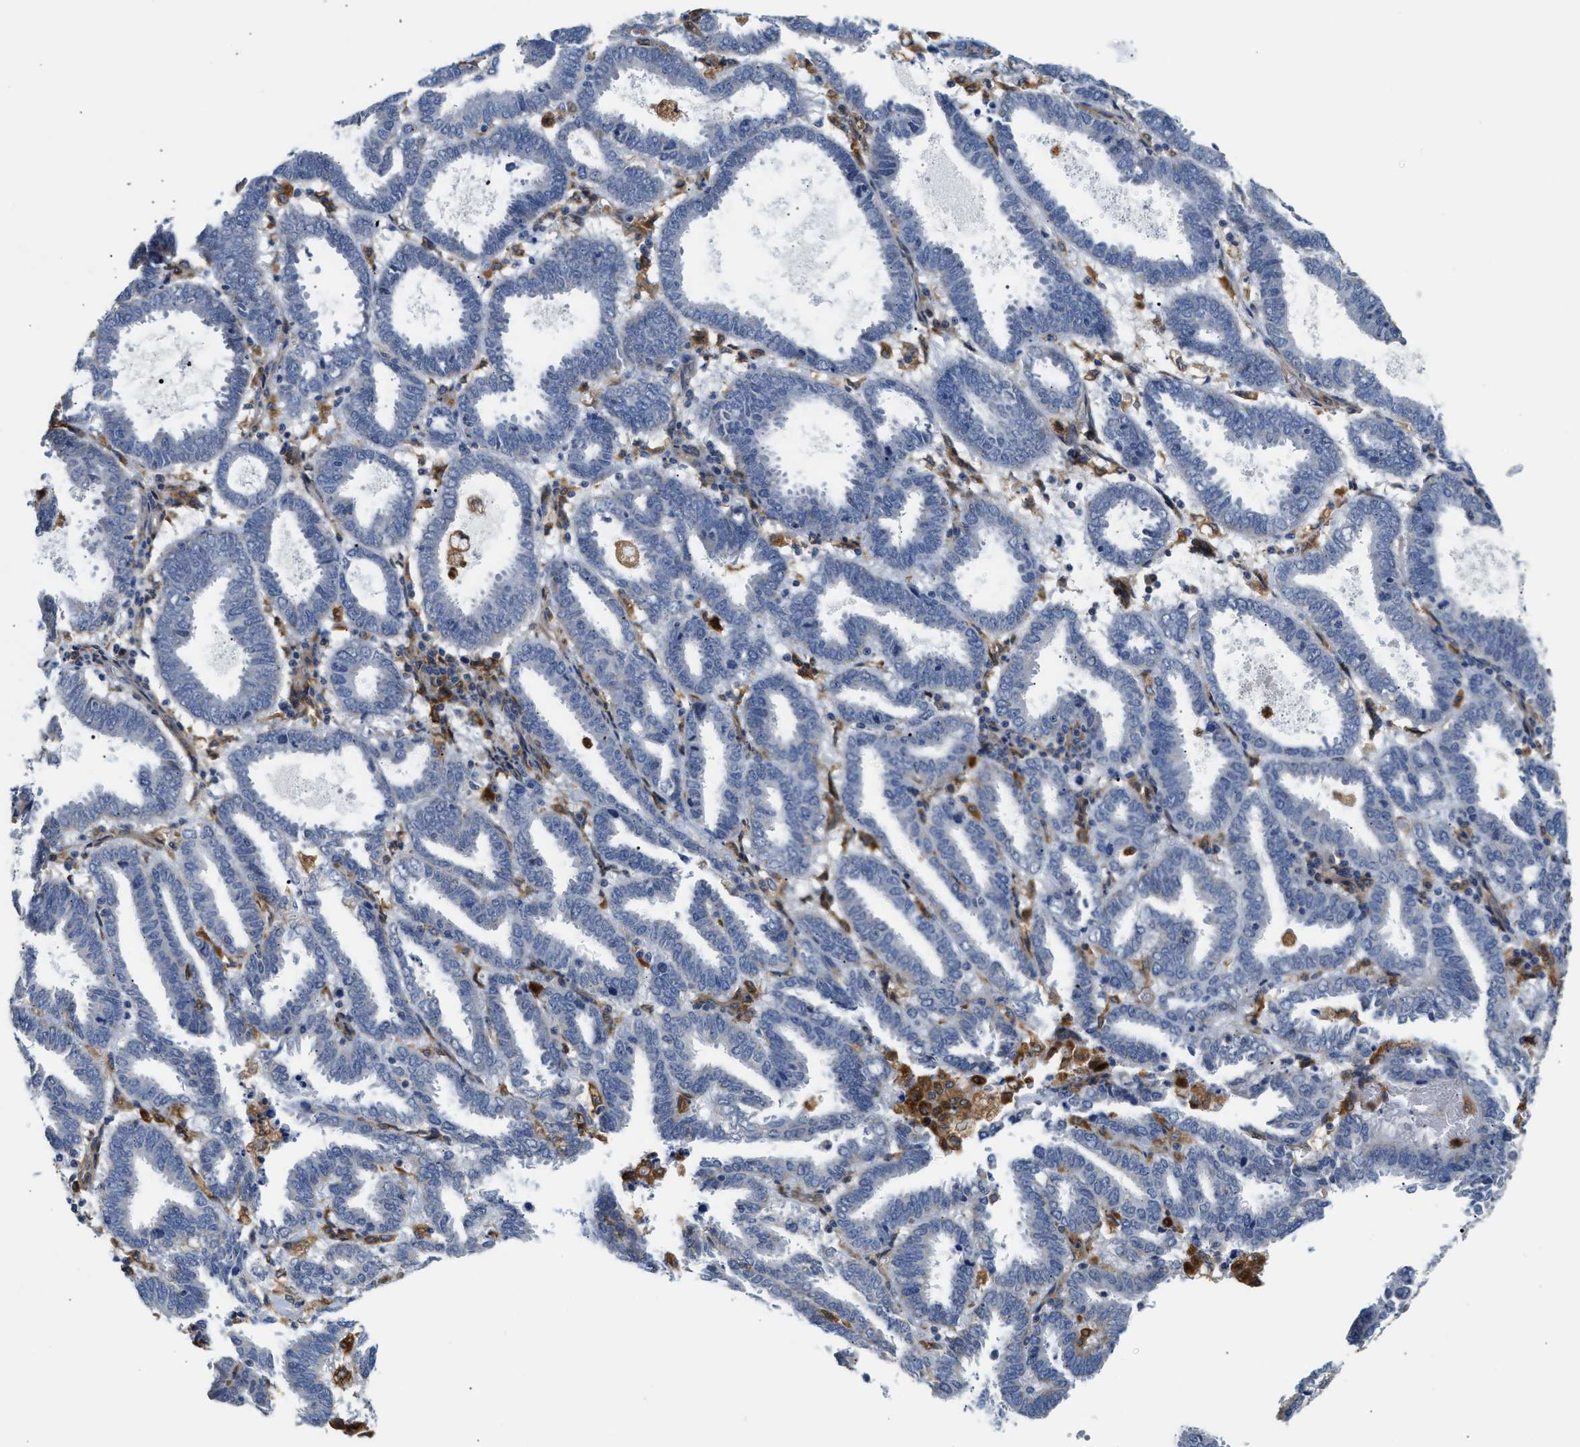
{"staining": {"intensity": "negative", "quantity": "none", "location": "none"}, "tissue": "endometrial cancer", "cell_type": "Tumor cells", "image_type": "cancer", "snomed": [{"axis": "morphology", "description": "Adenocarcinoma, NOS"}, {"axis": "topography", "description": "Uterus"}], "caption": "There is no significant staining in tumor cells of endometrial adenocarcinoma.", "gene": "RAB31", "patient": {"sex": "female", "age": 83}}